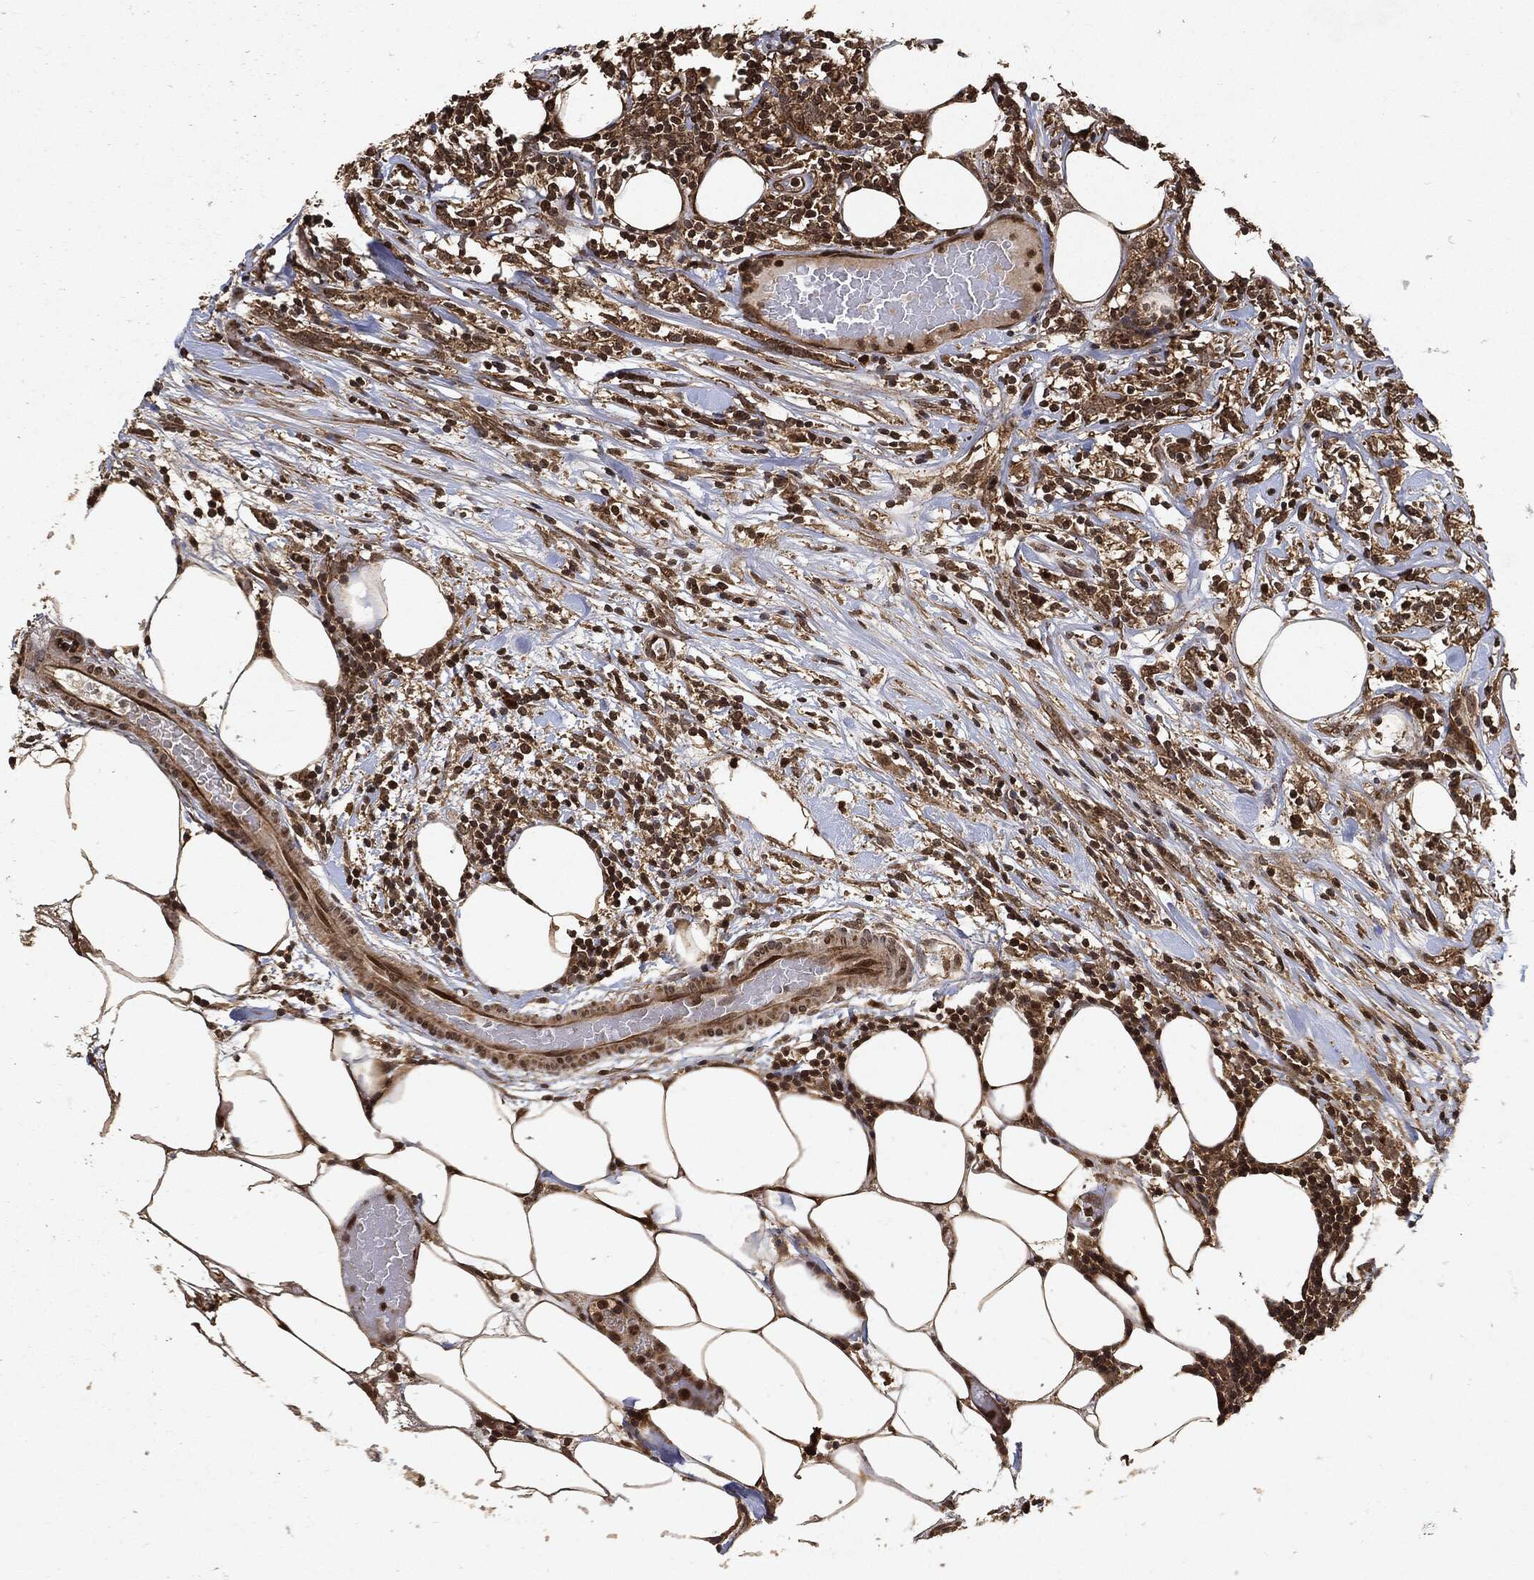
{"staining": {"intensity": "moderate", "quantity": ">75%", "location": "cytoplasmic/membranous,nuclear"}, "tissue": "lymphoma", "cell_type": "Tumor cells", "image_type": "cancer", "snomed": [{"axis": "morphology", "description": "Malignant lymphoma, non-Hodgkin's type, High grade"}, {"axis": "topography", "description": "Lymph node"}], "caption": "Moderate cytoplasmic/membranous and nuclear protein staining is present in about >75% of tumor cells in high-grade malignant lymphoma, non-Hodgkin's type.", "gene": "ZNF226", "patient": {"sex": "female", "age": 84}}